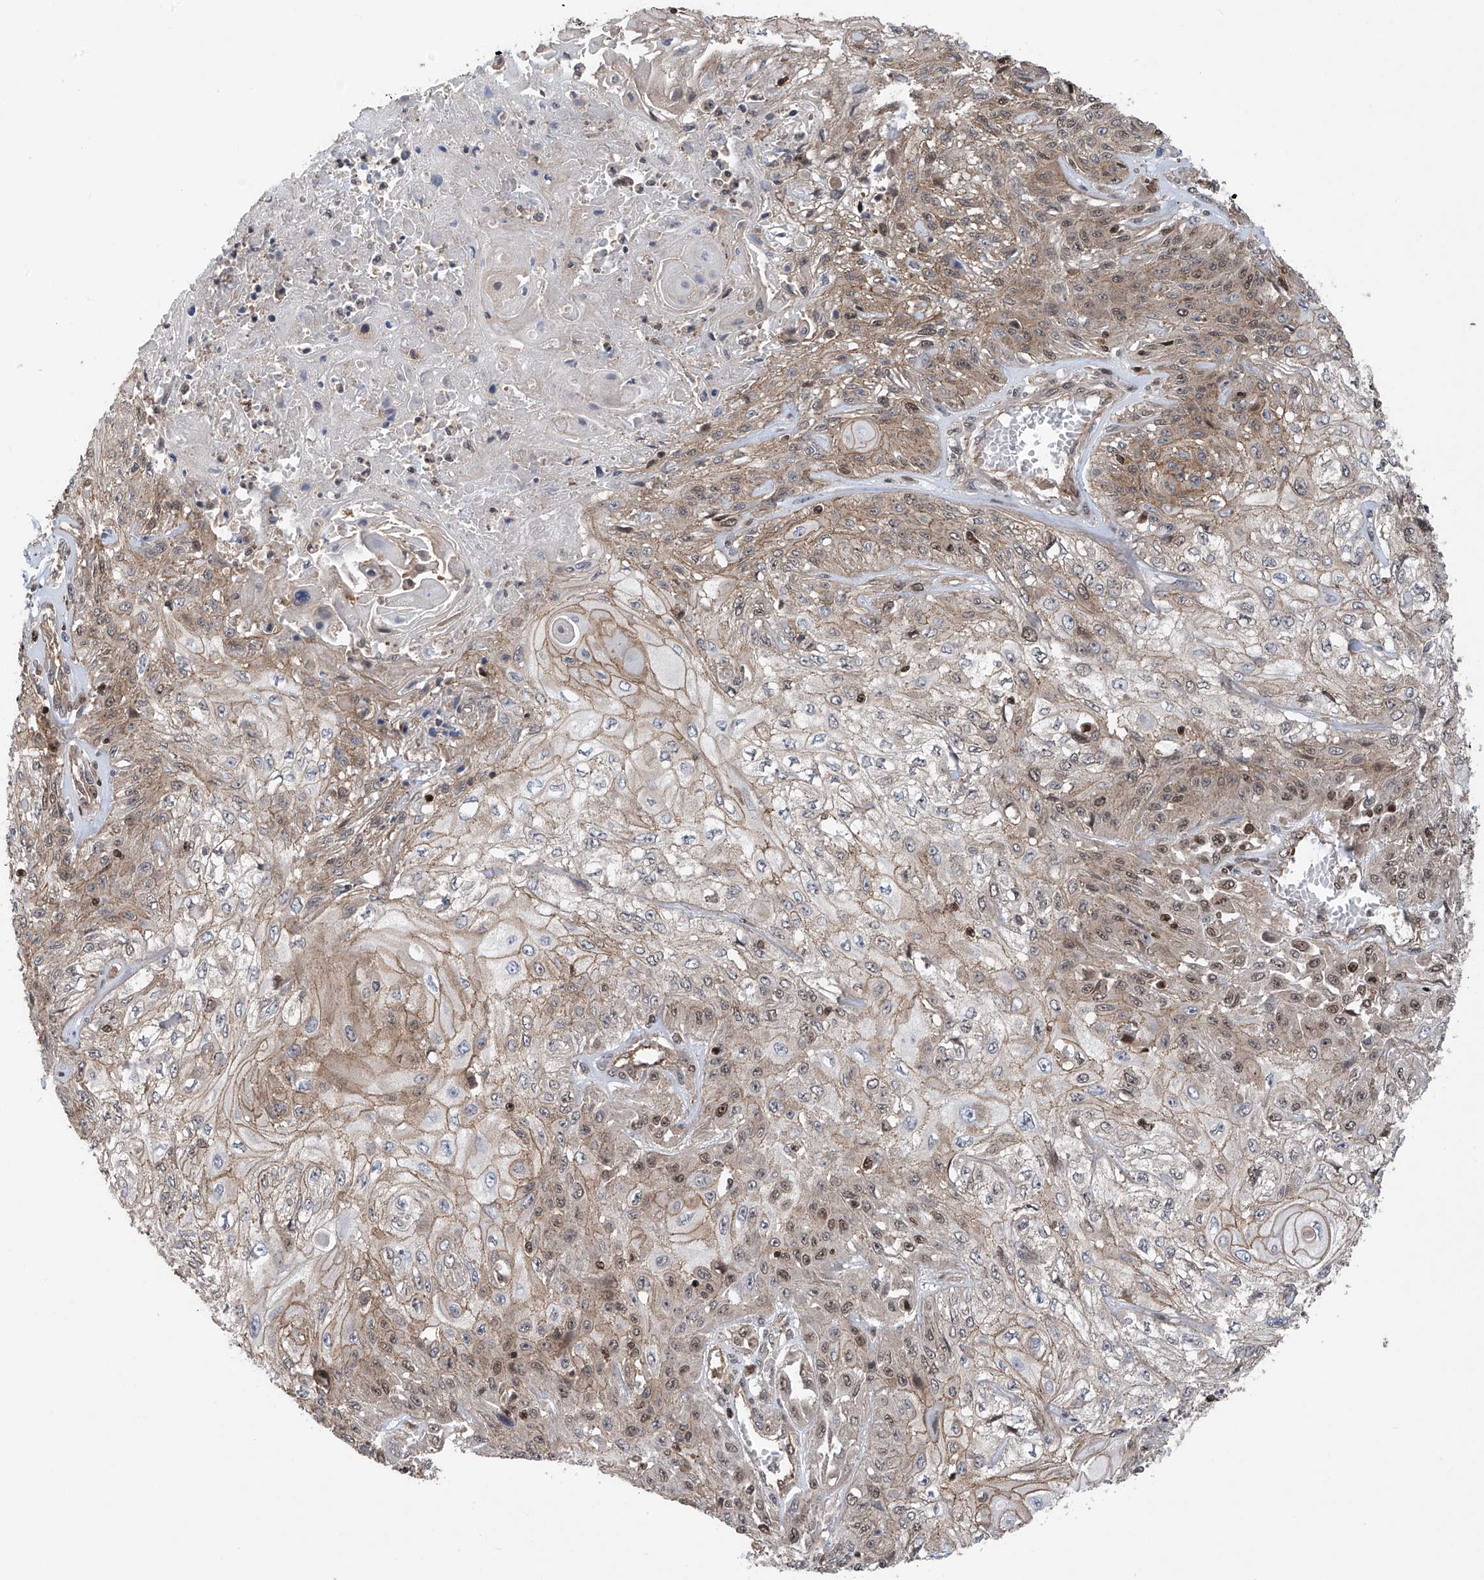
{"staining": {"intensity": "moderate", "quantity": "25%-75%", "location": "cytoplasmic/membranous,nuclear"}, "tissue": "skin cancer", "cell_type": "Tumor cells", "image_type": "cancer", "snomed": [{"axis": "morphology", "description": "Squamous cell carcinoma, NOS"}, {"axis": "morphology", "description": "Squamous cell carcinoma, metastatic, NOS"}, {"axis": "topography", "description": "Skin"}, {"axis": "topography", "description": "Lymph node"}], "caption": "Protein staining reveals moderate cytoplasmic/membranous and nuclear positivity in about 25%-75% of tumor cells in skin cancer (metastatic squamous cell carcinoma). (IHC, brightfield microscopy, high magnification).", "gene": "DNAJC9", "patient": {"sex": "male", "age": 75}}